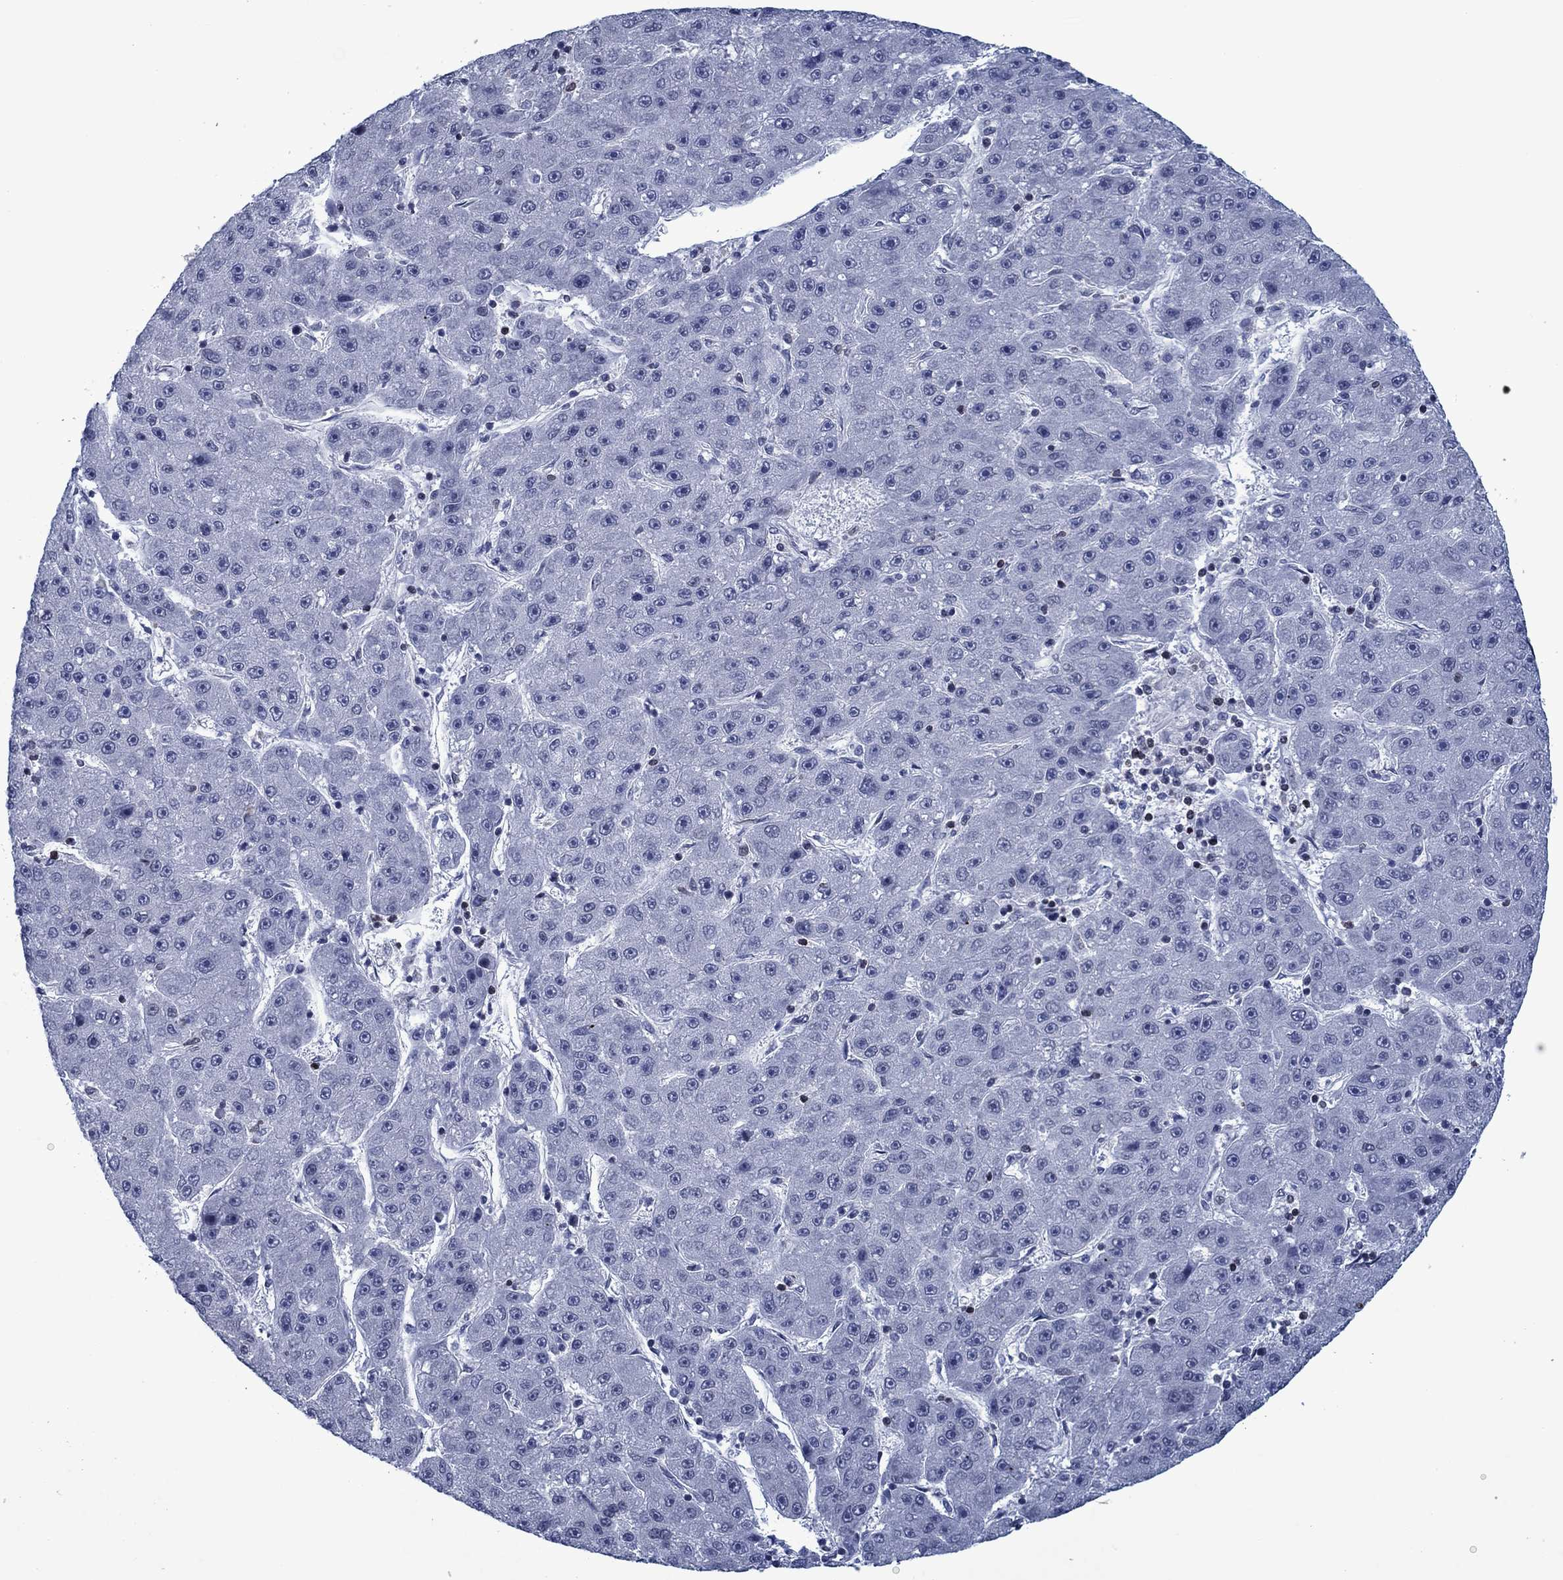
{"staining": {"intensity": "negative", "quantity": "none", "location": "none"}, "tissue": "liver cancer", "cell_type": "Tumor cells", "image_type": "cancer", "snomed": [{"axis": "morphology", "description": "Carcinoma, Hepatocellular, NOS"}, {"axis": "topography", "description": "Liver"}], "caption": "A micrograph of human liver cancer (hepatocellular carcinoma) is negative for staining in tumor cells.", "gene": "SLA", "patient": {"sex": "male", "age": 67}}